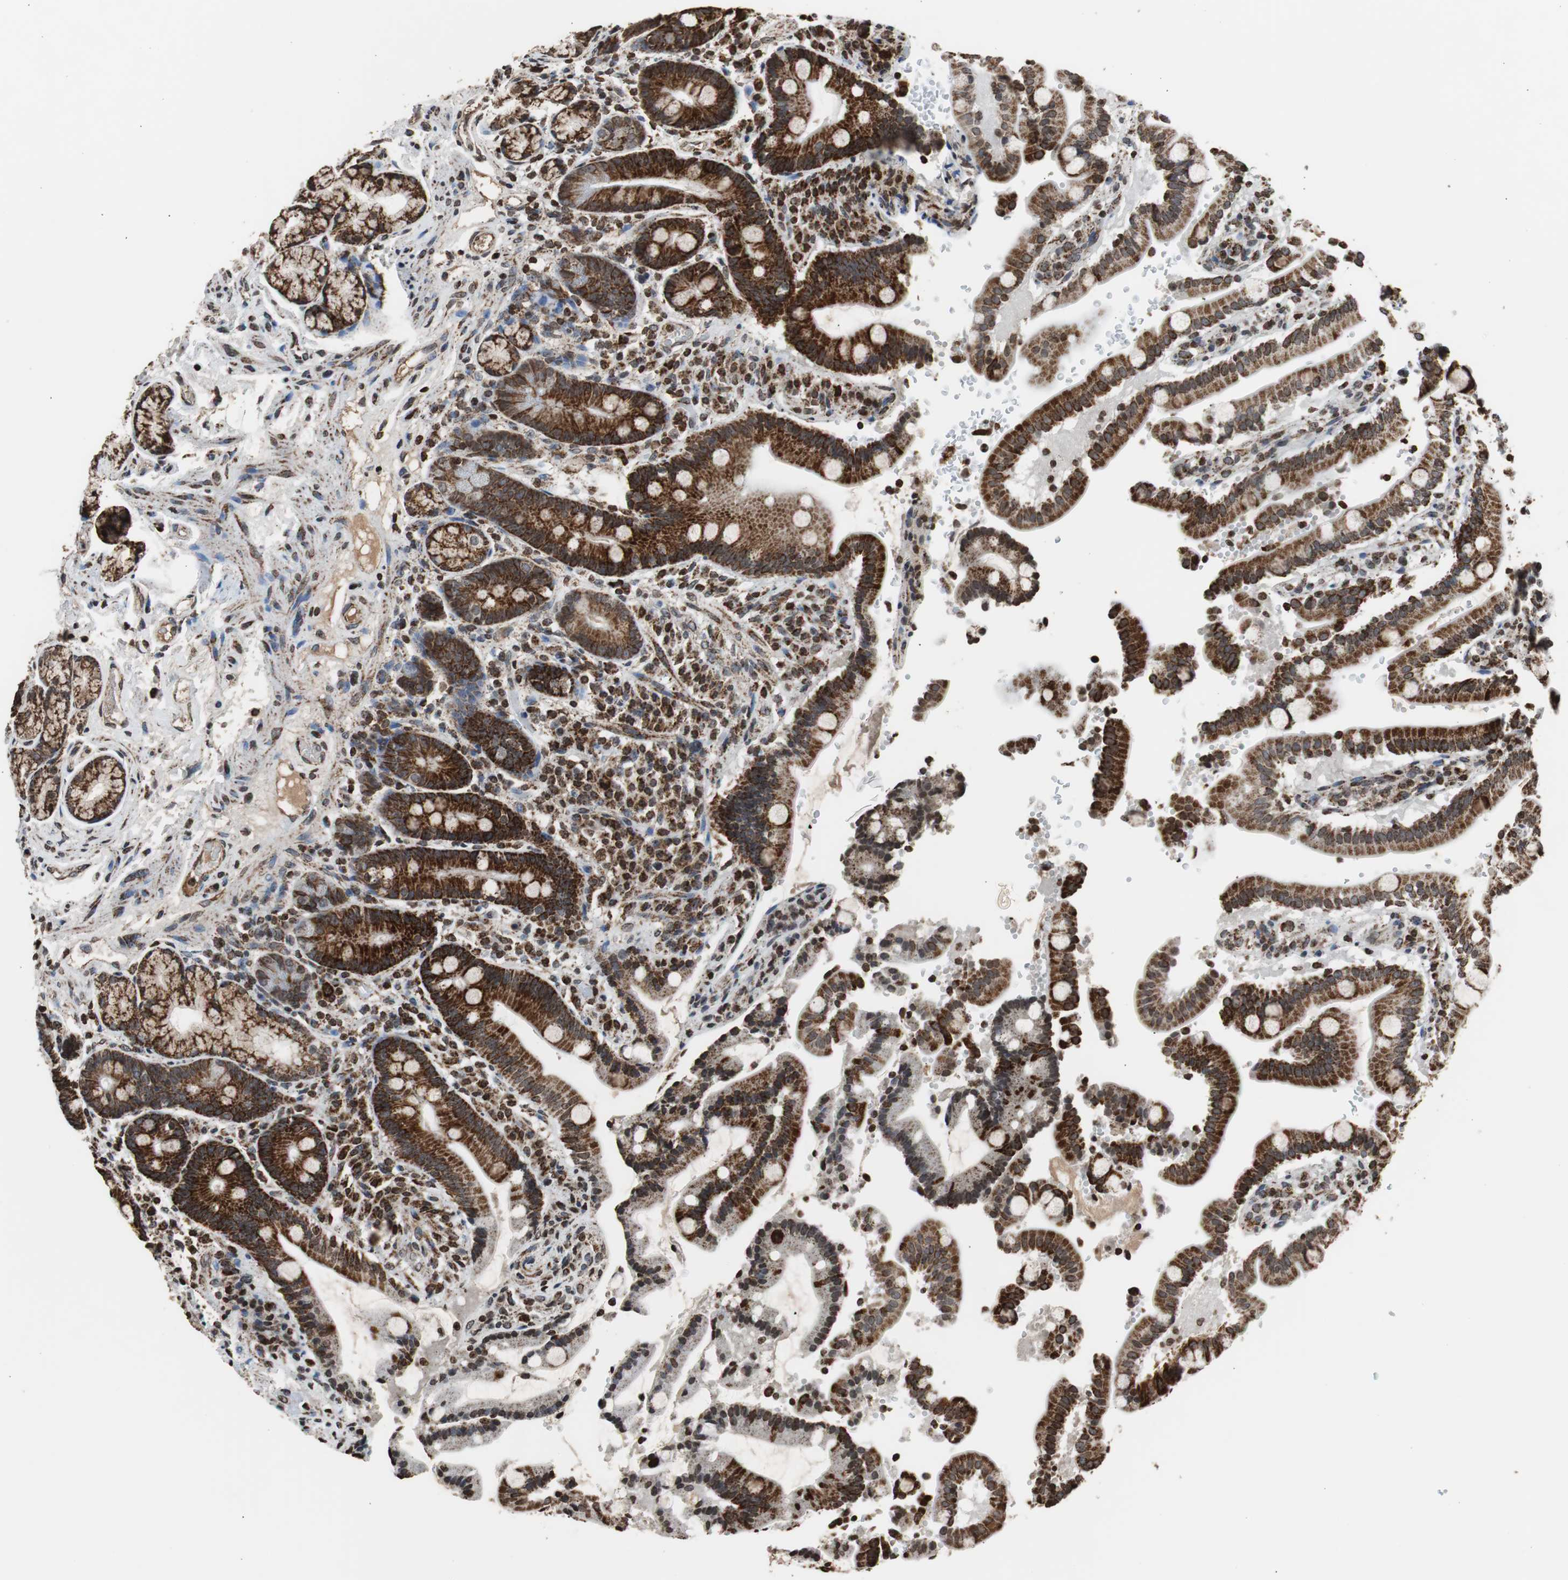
{"staining": {"intensity": "strong", "quantity": ">75%", "location": "cytoplasmic/membranous"}, "tissue": "duodenum", "cell_type": "Glandular cells", "image_type": "normal", "snomed": [{"axis": "morphology", "description": "Normal tissue, NOS"}, {"axis": "topography", "description": "Small intestine, NOS"}], "caption": "Unremarkable duodenum reveals strong cytoplasmic/membranous positivity in approximately >75% of glandular cells (DAB = brown stain, brightfield microscopy at high magnification)..", "gene": "HSPA9", "patient": {"sex": "female", "age": 71}}